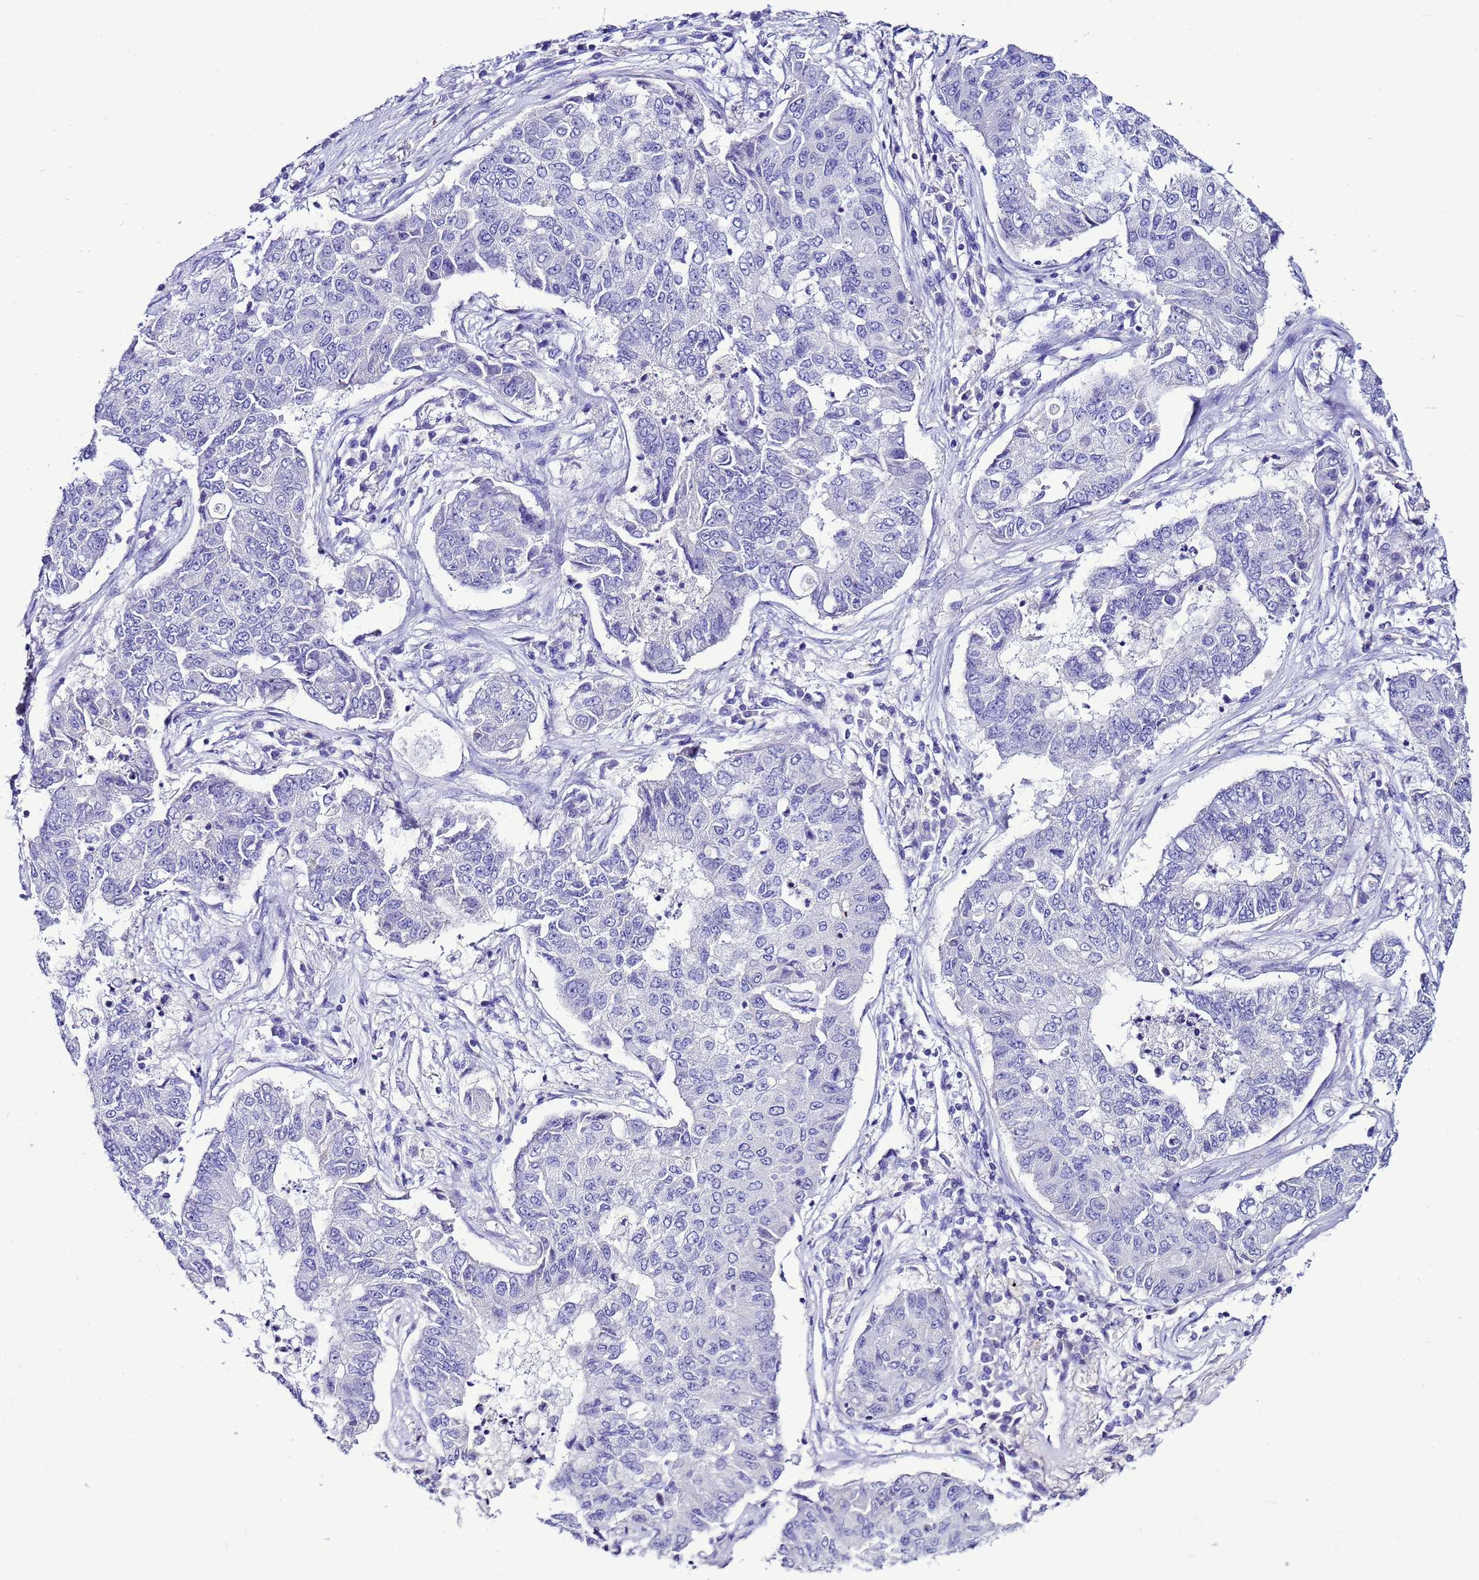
{"staining": {"intensity": "negative", "quantity": "none", "location": "none"}, "tissue": "lung cancer", "cell_type": "Tumor cells", "image_type": "cancer", "snomed": [{"axis": "morphology", "description": "Squamous cell carcinoma, NOS"}, {"axis": "topography", "description": "Lung"}], "caption": "There is no significant positivity in tumor cells of lung squamous cell carcinoma. The staining was performed using DAB to visualize the protein expression in brown, while the nuclei were stained in blue with hematoxylin (Magnification: 20x).", "gene": "BEST2", "patient": {"sex": "male", "age": 74}}